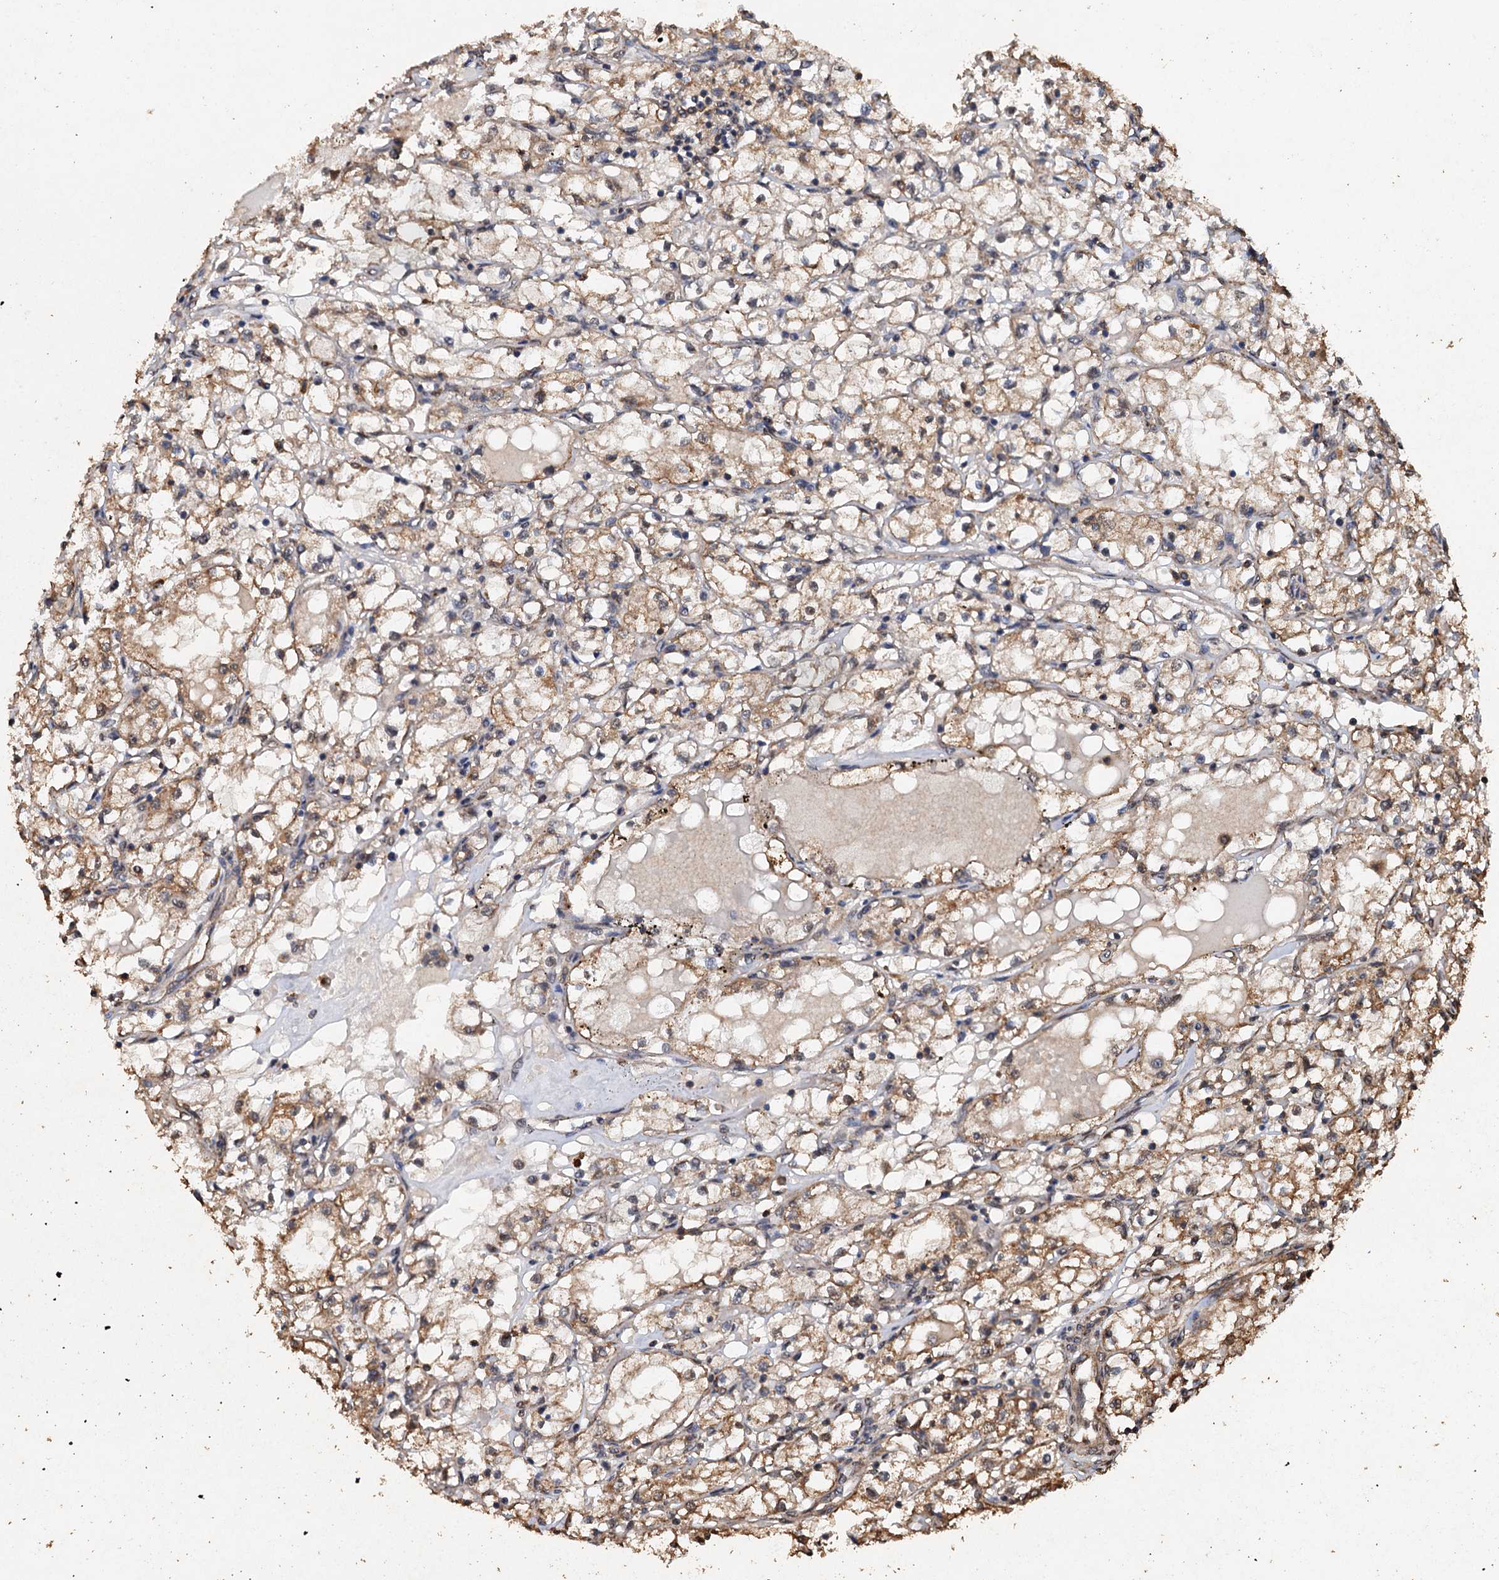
{"staining": {"intensity": "moderate", "quantity": "25%-75%", "location": "cytoplasmic/membranous"}, "tissue": "renal cancer", "cell_type": "Tumor cells", "image_type": "cancer", "snomed": [{"axis": "morphology", "description": "Adenocarcinoma, NOS"}, {"axis": "topography", "description": "Kidney"}], "caption": "Moderate cytoplasmic/membranous protein positivity is identified in approximately 25%-75% of tumor cells in renal cancer (adenocarcinoma). Nuclei are stained in blue.", "gene": "PSMD9", "patient": {"sex": "male", "age": 56}}